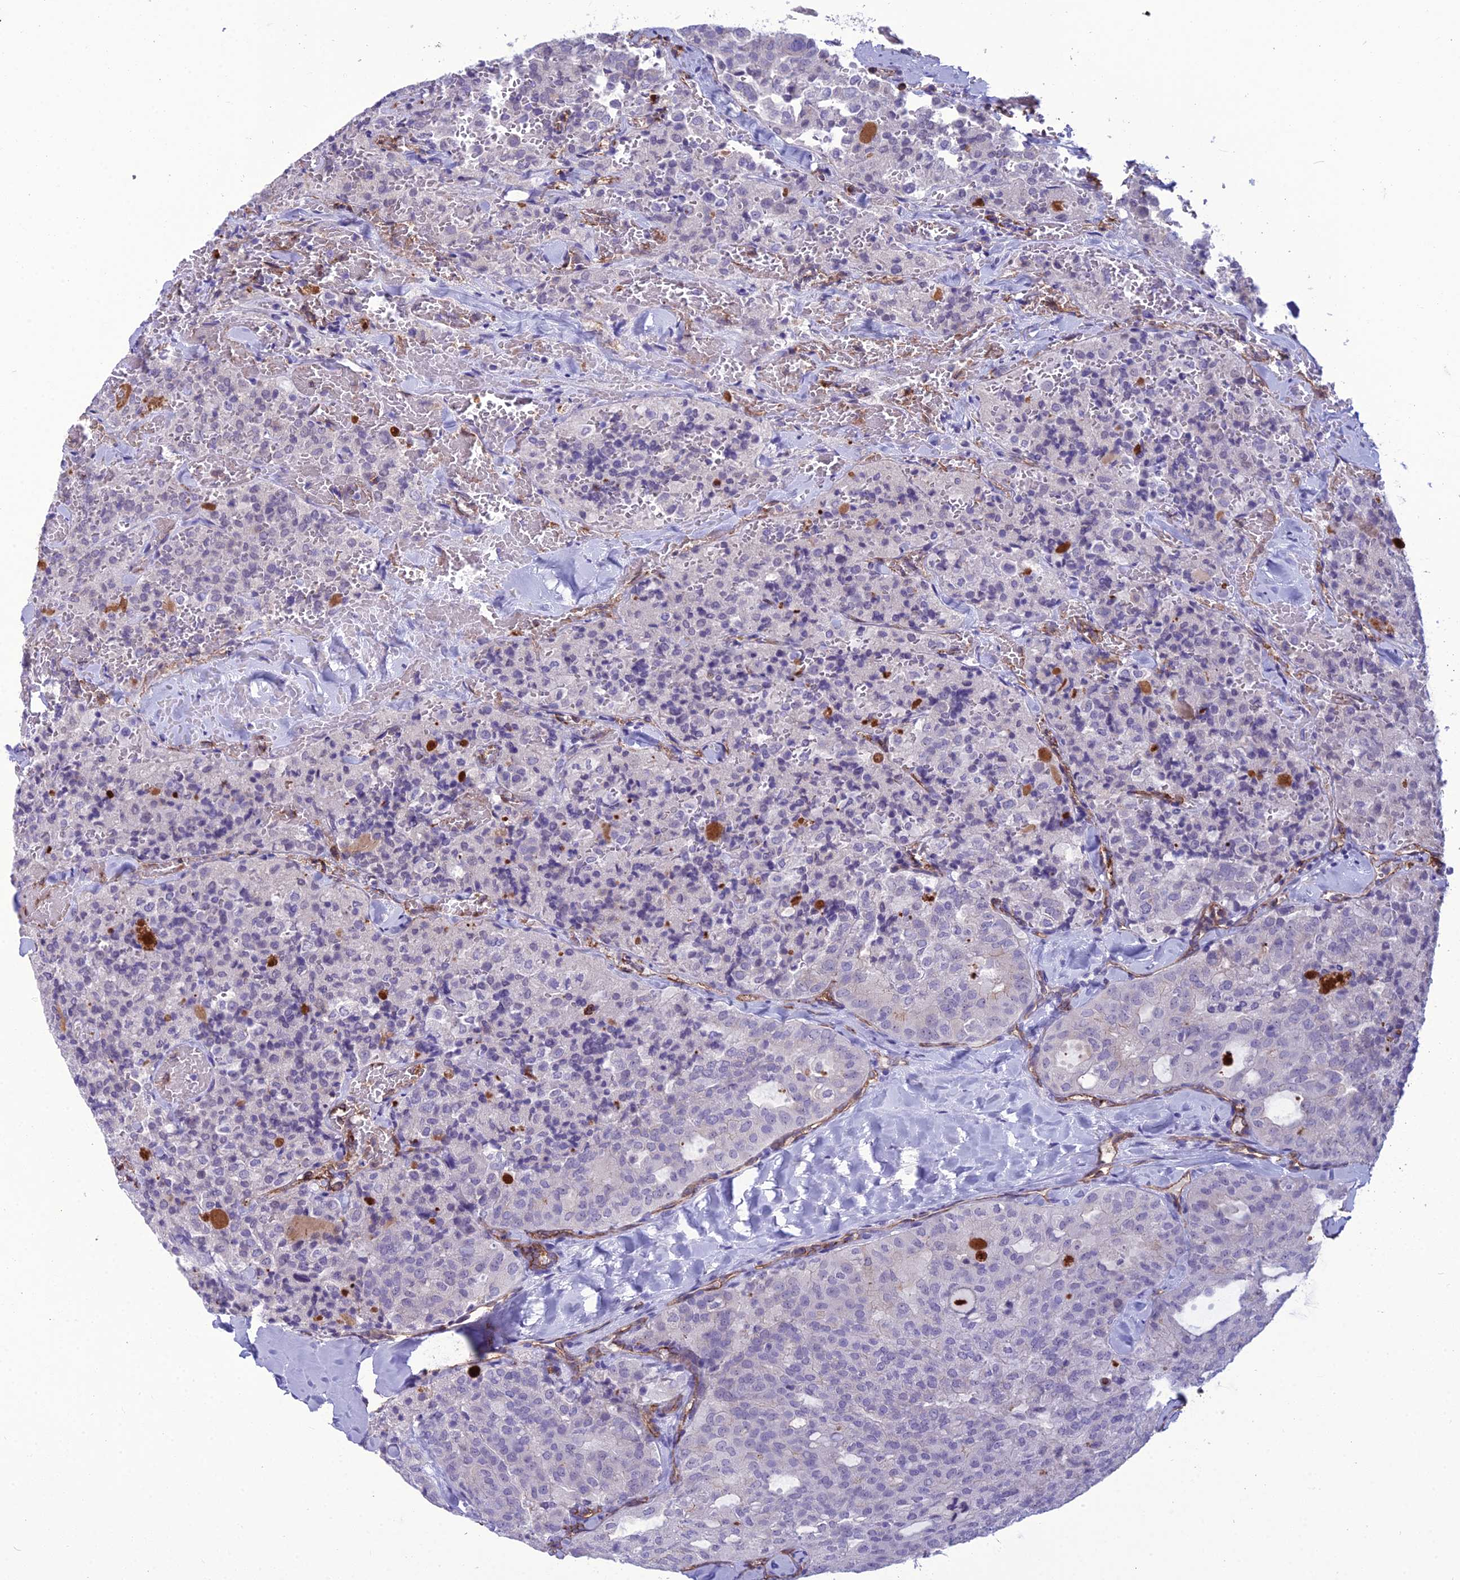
{"staining": {"intensity": "negative", "quantity": "none", "location": "none"}, "tissue": "thyroid cancer", "cell_type": "Tumor cells", "image_type": "cancer", "snomed": [{"axis": "morphology", "description": "Follicular adenoma carcinoma, NOS"}, {"axis": "topography", "description": "Thyroid gland"}], "caption": "Human thyroid follicular adenoma carcinoma stained for a protein using immunohistochemistry (IHC) demonstrates no staining in tumor cells.", "gene": "BBS7", "patient": {"sex": "male", "age": 75}}